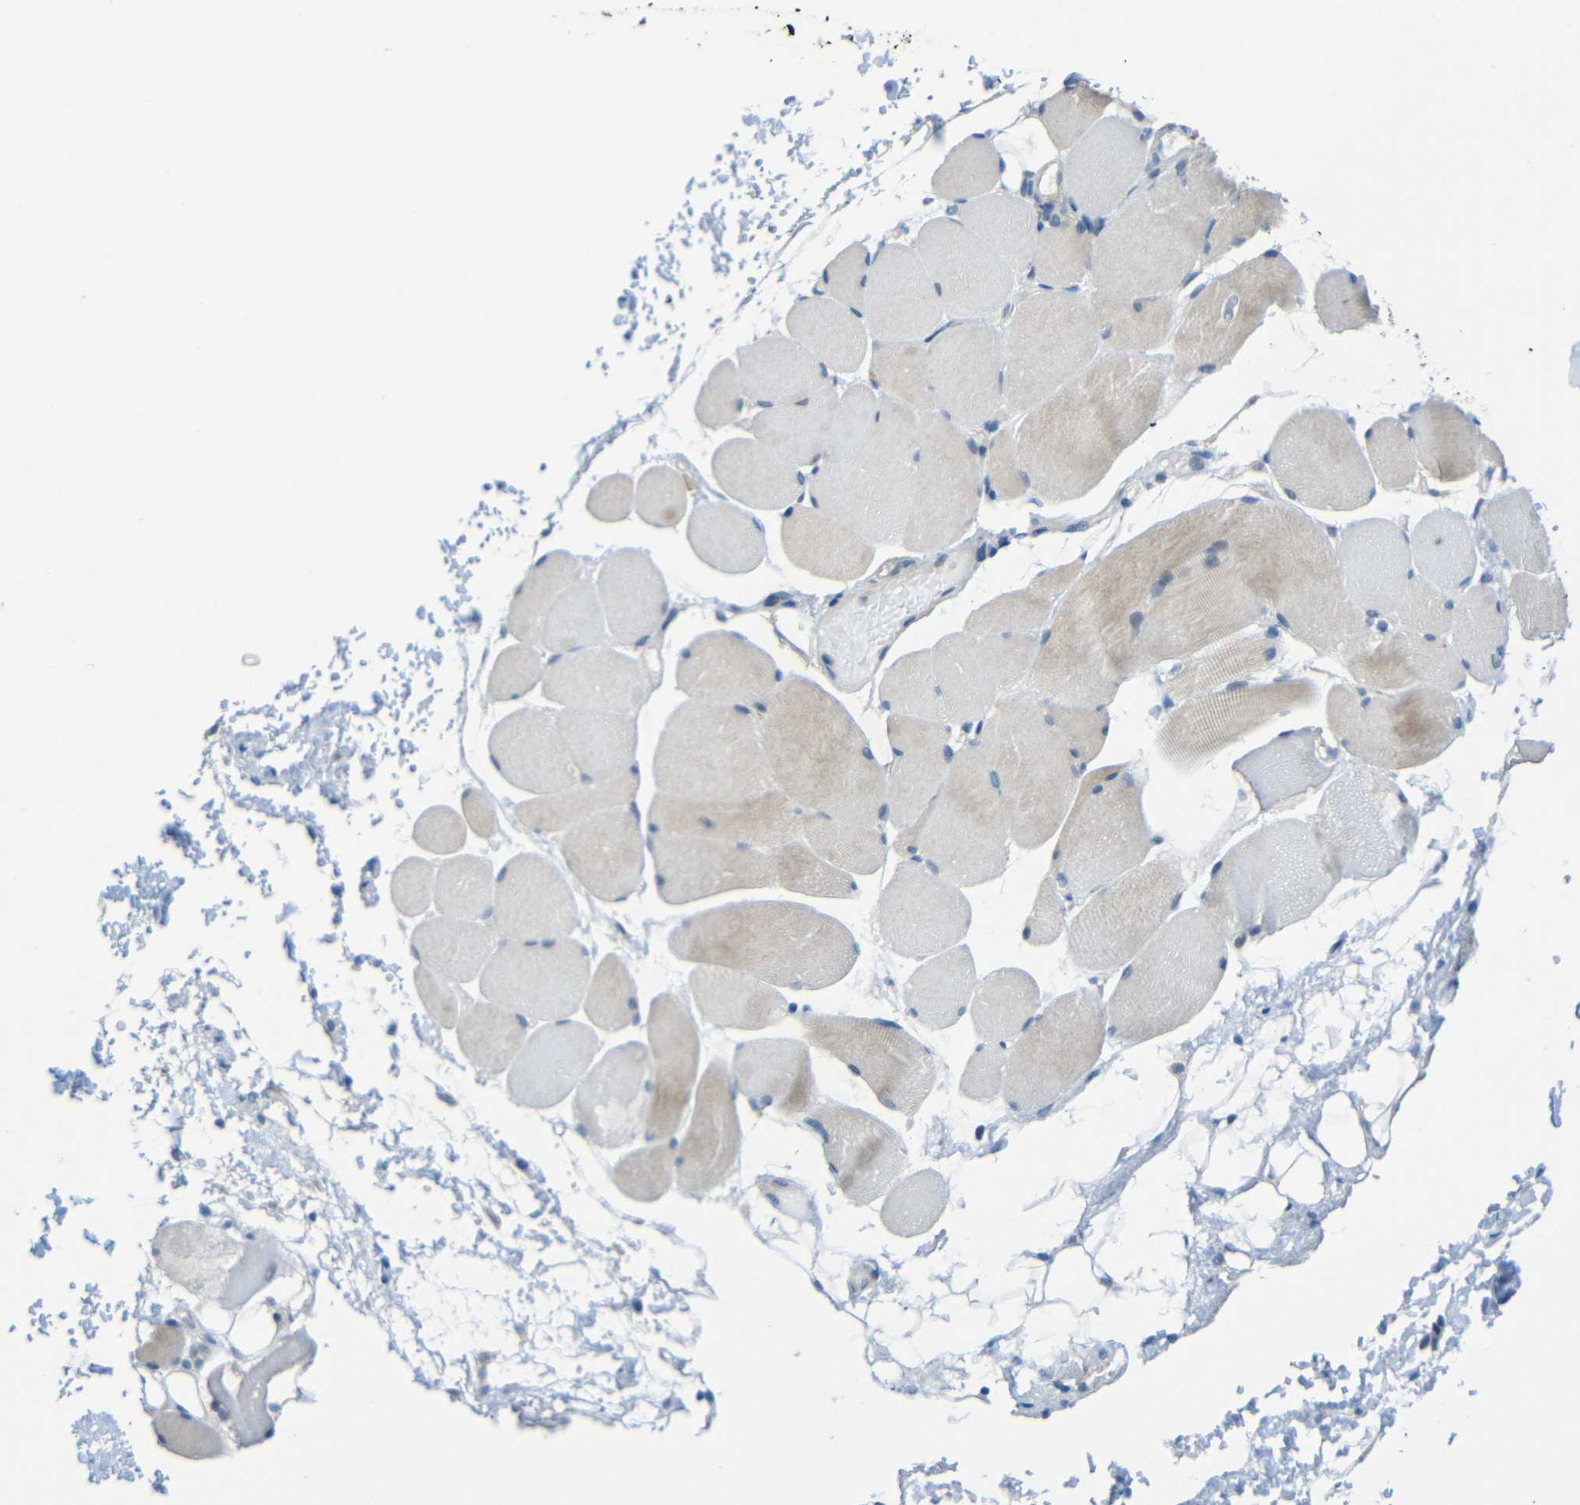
{"staining": {"intensity": "negative", "quantity": "none", "location": "none"}, "tissue": "adipose tissue", "cell_type": "Adipocytes", "image_type": "normal", "snomed": [{"axis": "morphology", "description": "Normal tissue, NOS"}, {"axis": "morphology", "description": "Inflammation, NOS"}, {"axis": "topography", "description": "Vascular tissue"}, {"axis": "topography", "description": "Salivary gland"}], "caption": "IHC micrograph of benign adipose tissue: human adipose tissue stained with DAB shows no significant protein positivity in adipocytes.", "gene": "ANKRD22", "patient": {"sex": "female", "age": 75}}